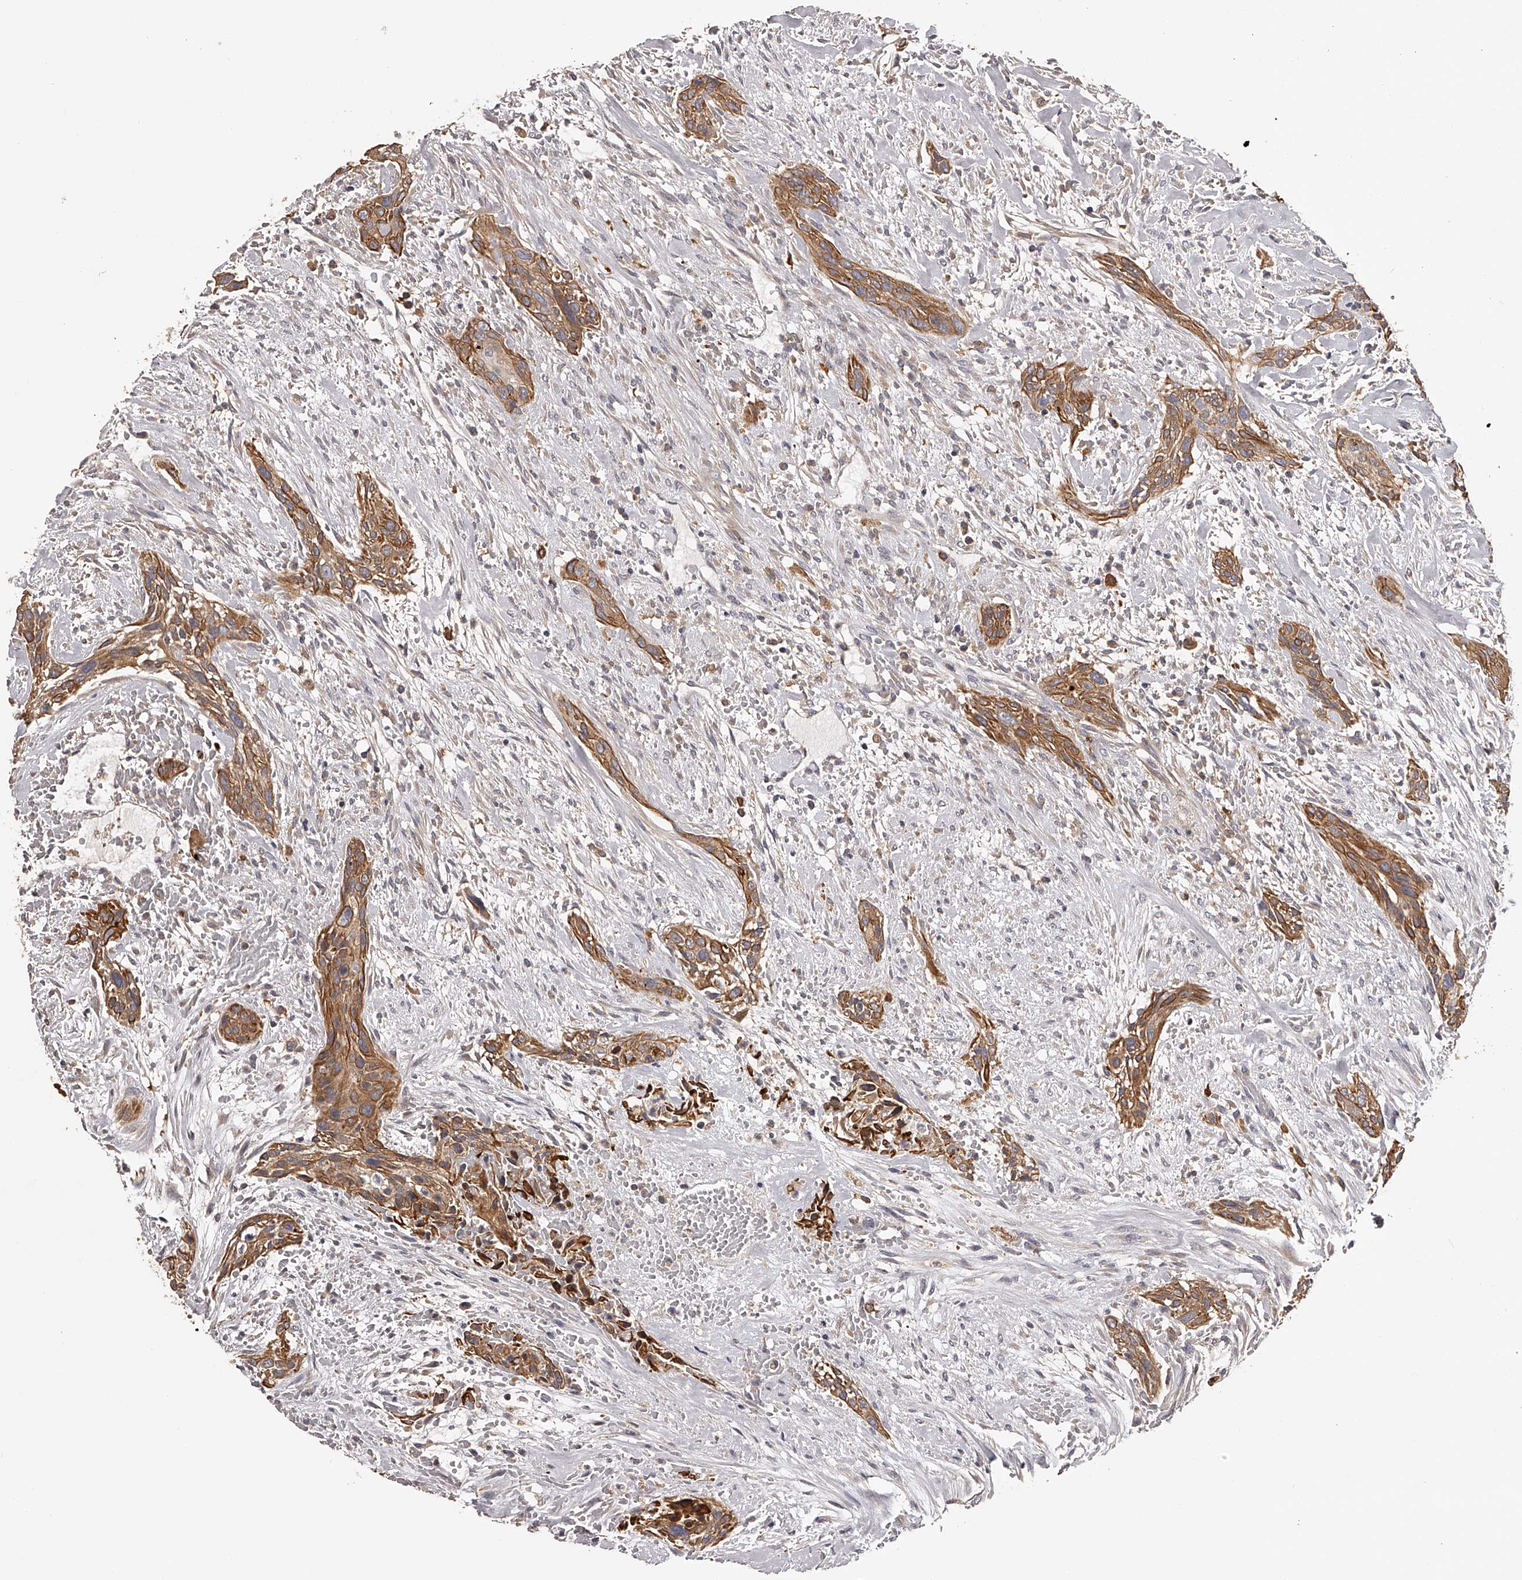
{"staining": {"intensity": "moderate", "quantity": ">75%", "location": "cytoplasmic/membranous"}, "tissue": "urothelial cancer", "cell_type": "Tumor cells", "image_type": "cancer", "snomed": [{"axis": "morphology", "description": "Urothelial carcinoma, High grade"}, {"axis": "topography", "description": "Urinary bladder"}], "caption": "Immunohistochemical staining of human urothelial carcinoma (high-grade) shows medium levels of moderate cytoplasmic/membranous staining in approximately >75% of tumor cells.", "gene": "TNN", "patient": {"sex": "male", "age": 35}}